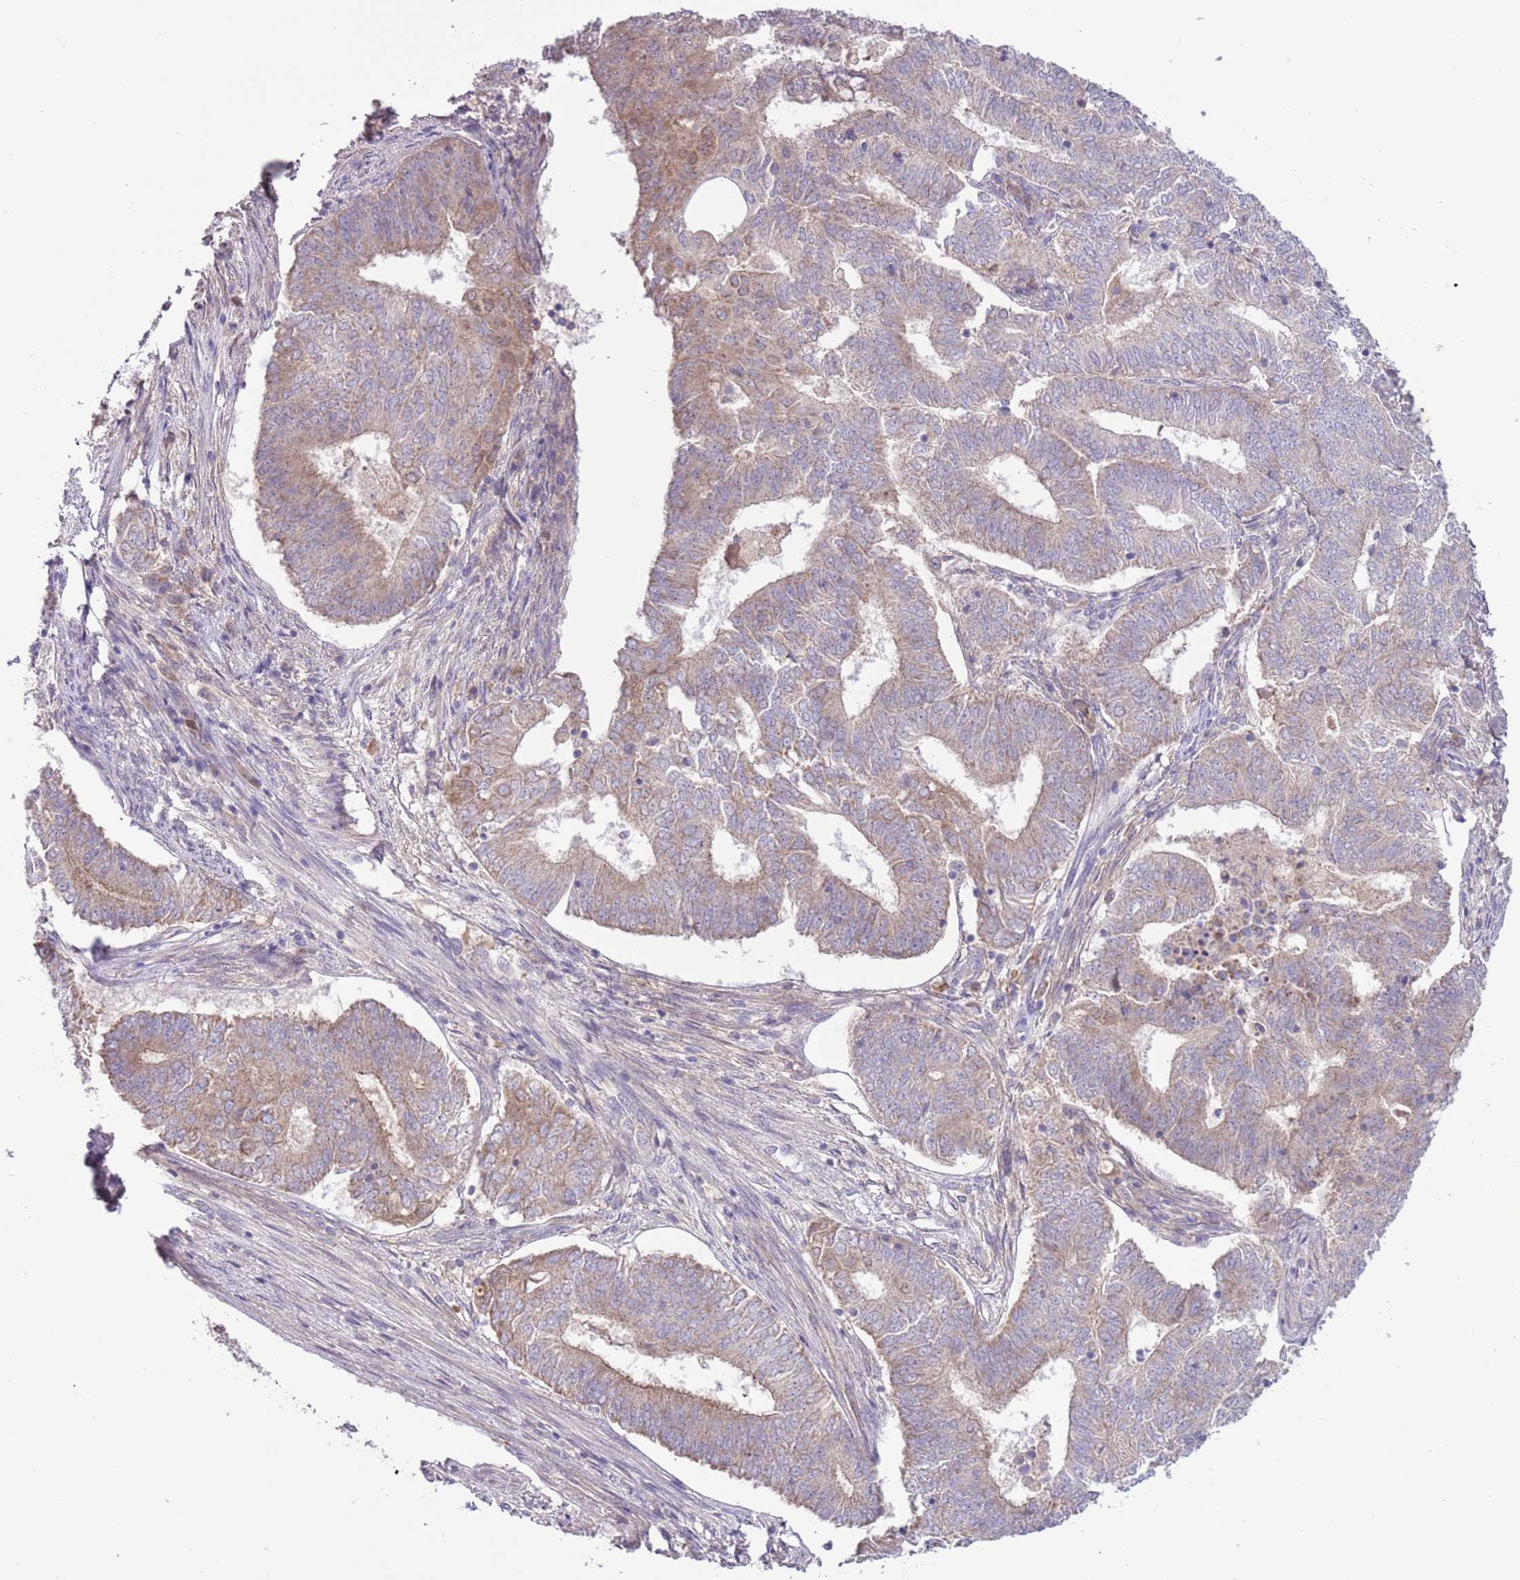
{"staining": {"intensity": "moderate", "quantity": "25%-75%", "location": "cytoplasmic/membranous"}, "tissue": "endometrial cancer", "cell_type": "Tumor cells", "image_type": "cancer", "snomed": [{"axis": "morphology", "description": "Adenocarcinoma, NOS"}, {"axis": "topography", "description": "Endometrium"}], "caption": "Adenocarcinoma (endometrial) tissue reveals moderate cytoplasmic/membranous positivity in about 25%-75% of tumor cells", "gene": "SHROOM3", "patient": {"sex": "female", "age": 62}}